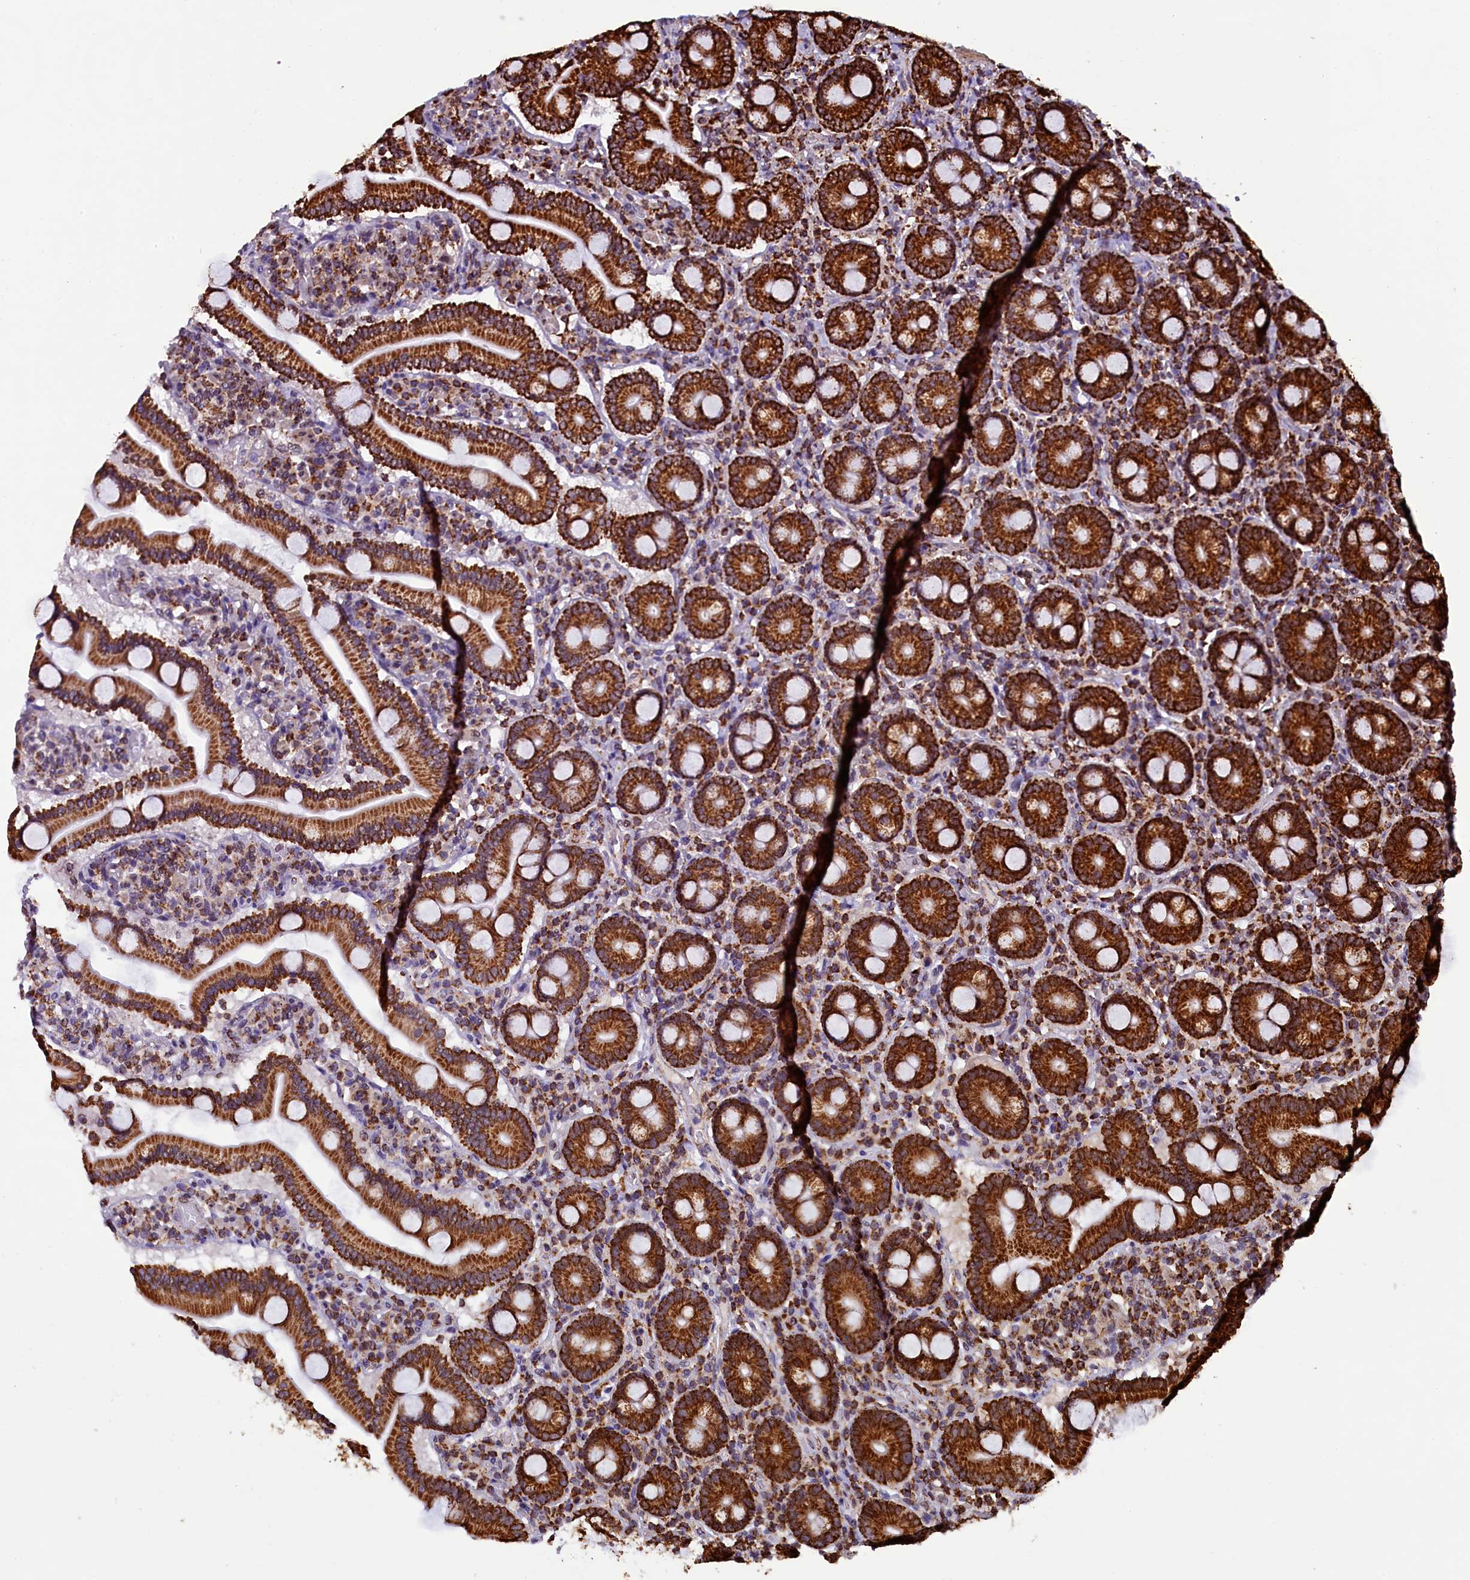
{"staining": {"intensity": "strong", "quantity": ">75%", "location": "cytoplasmic/membranous"}, "tissue": "duodenum", "cell_type": "Glandular cells", "image_type": "normal", "snomed": [{"axis": "morphology", "description": "Normal tissue, NOS"}, {"axis": "topography", "description": "Duodenum"}], "caption": "Glandular cells reveal high levels of strong cytoplasmic/membranous positivity in about >75% of cells in benign duodenum.", "gene": "KLC2", "patient": {"sex": "male", "age": 55}}